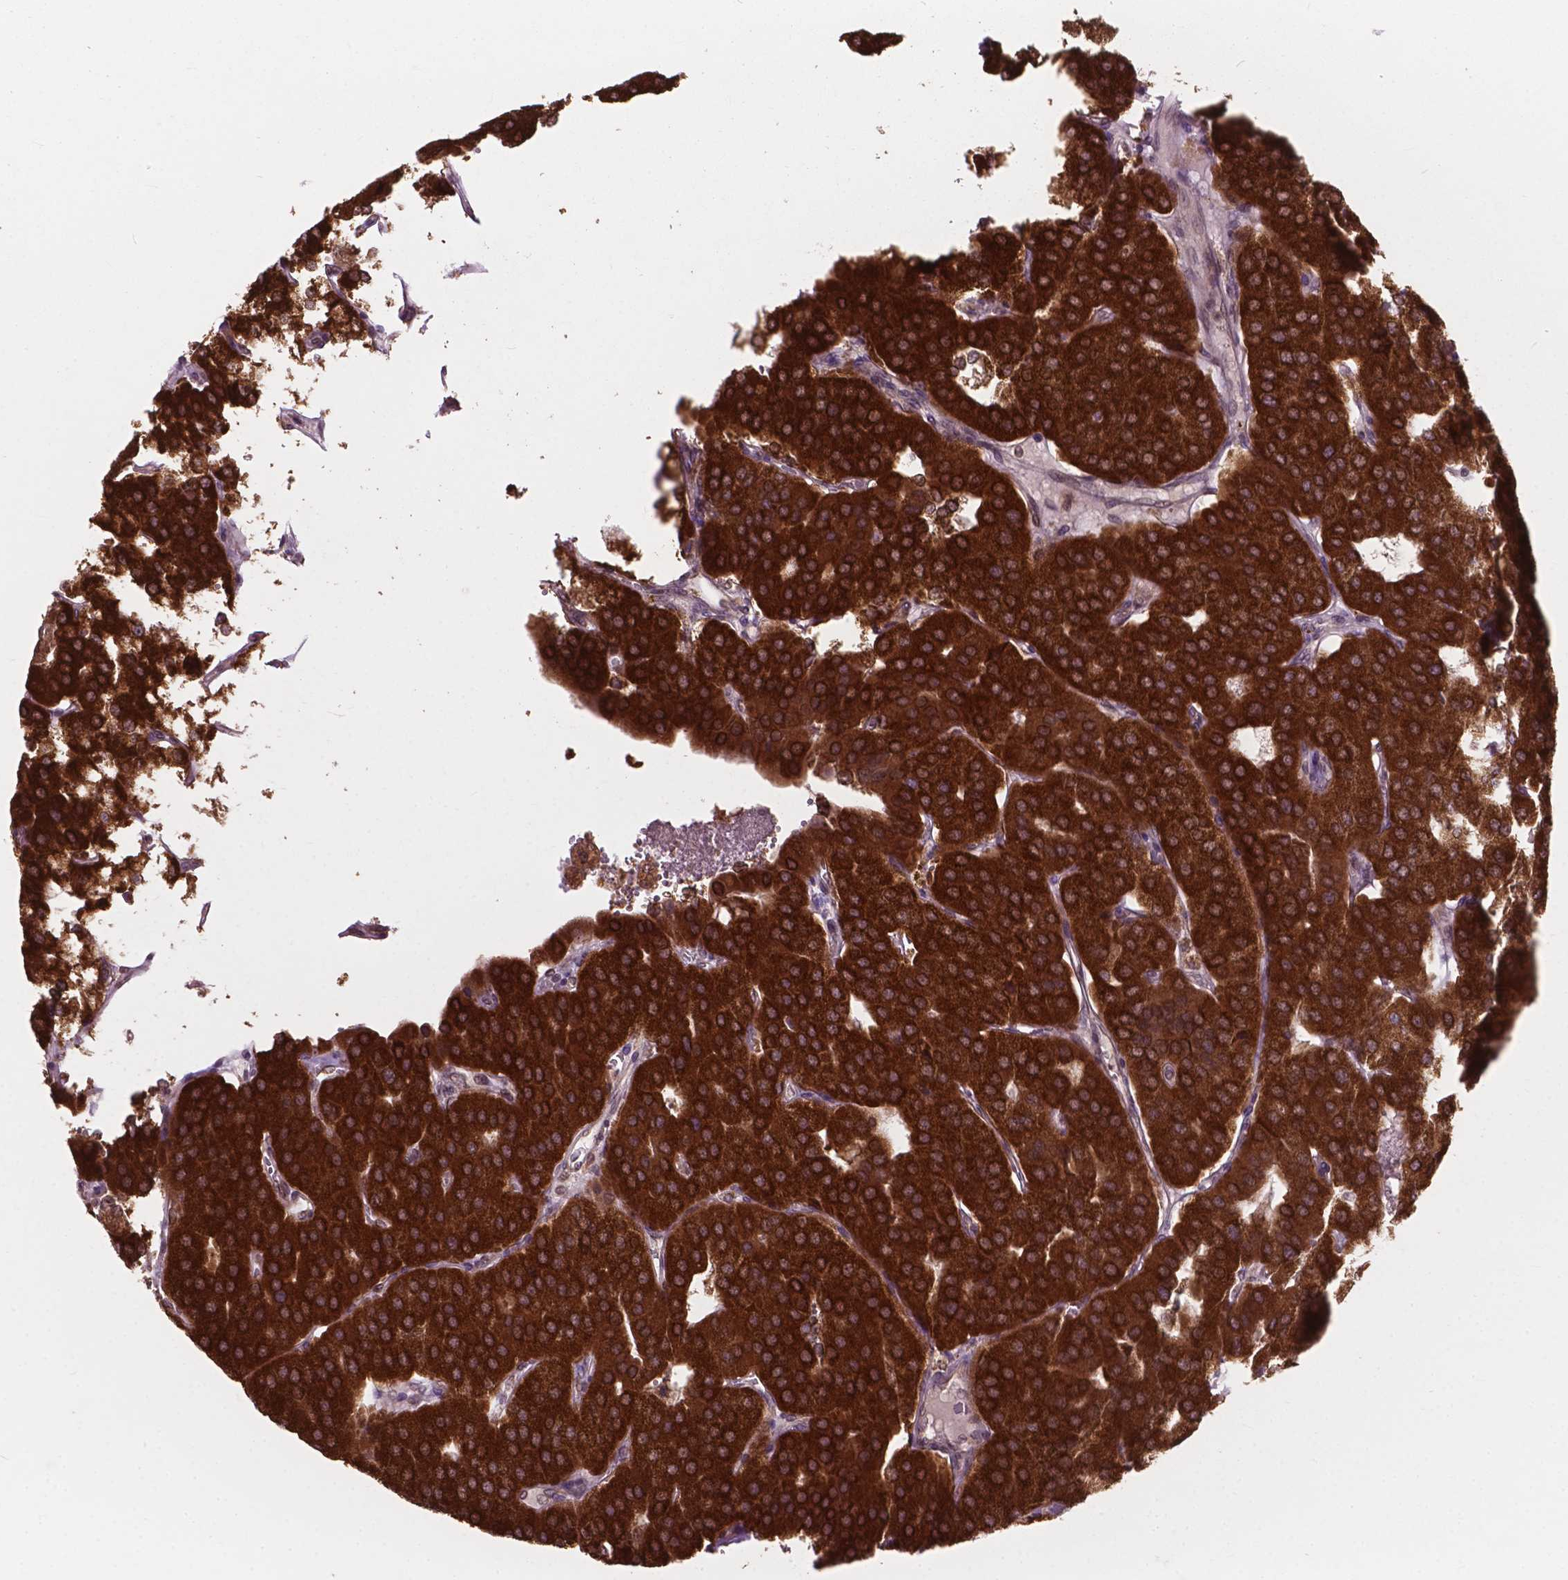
{"staining": {"intensity": "strong", "quantity": ">75%", "location": "cytoplasmic/membranous"}, "tissue": "parathyroid gland", "cell_type": "Glandular cells", "image_type": "normal", "snomed": [{"axis": "morphology", "description": "Normal tissue, NOS"}, {"axis": "morphology", "description": "Adenoma, NOS"}, {"axis": "topography", "description": "Parathyroid gland"}], "caption": "Glandular cells demonstrate strong cytoplasmic/membranous expression in about >75% of cells in benign parathyroid gland. (Brightfield microscopy of DAB IHC at high magnification).", "gene": "MRPL33", "patient": {"sex": "female", "age": 86}}